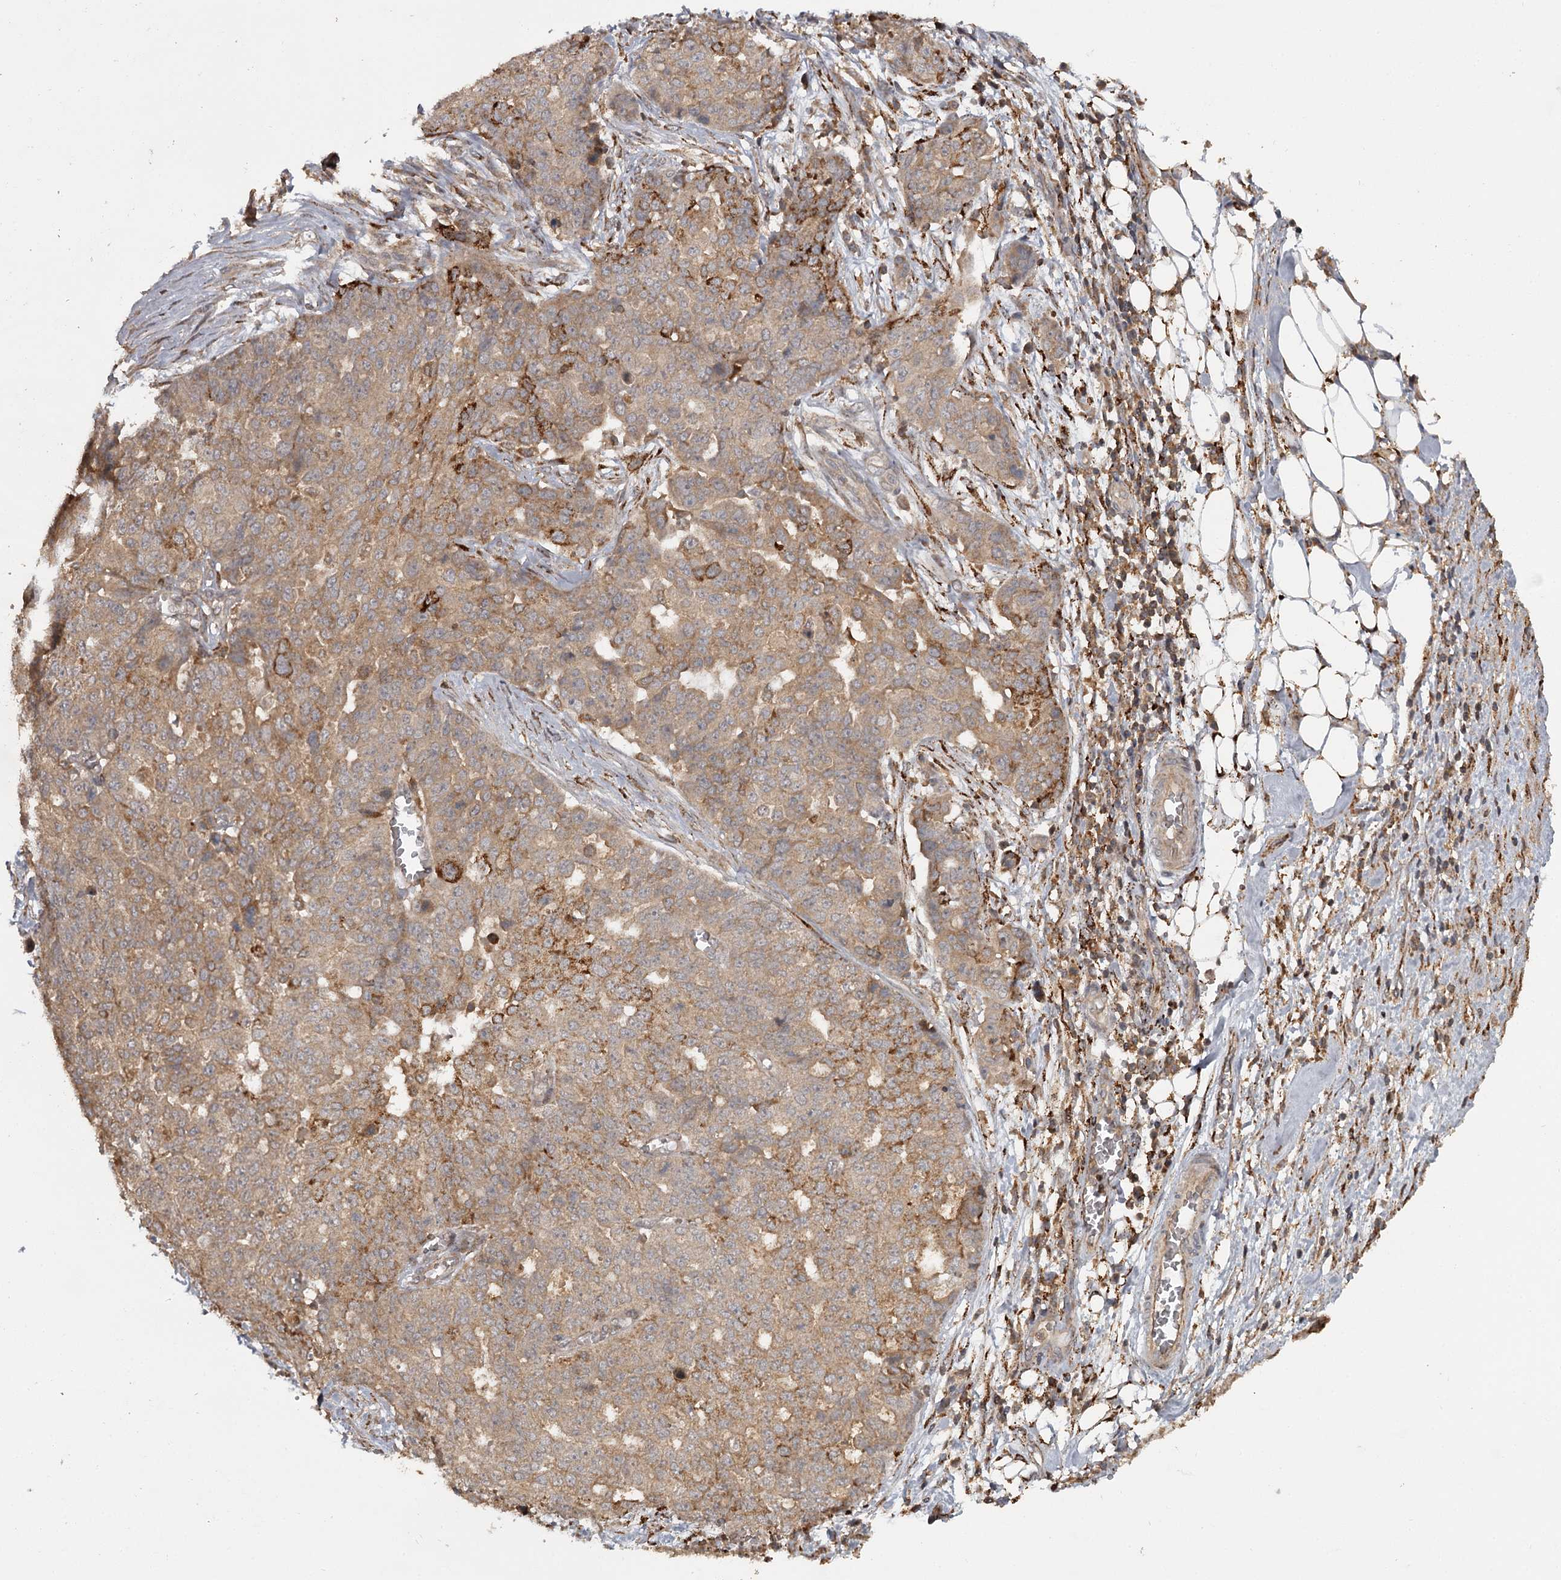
{"staining": {"intensity": "moderate", "quantity": "25%-75%", "location": "cytoplasmic/membranous"}, "tissue": "ovarian cancer", "cell_type": "Tumor cells", "image_type": "cancer", "snomed": [{"axis": "morphology", "description": "Cystadenocarcinoma, serous, NOS"}, {"axis": "topography", "description": "Soft tissue"}, {"axis": "topography", "description": "Ovary"}], "caption": "Moderate cytoplasmic/membranous positivity for a protein is present in about 25%-75% of tumor cells of serous cystadenocarcinoma (ovarian) using immunohistochemistry.", "gene": "FAXC", "patient": {"sex": "female", "age": 57}}